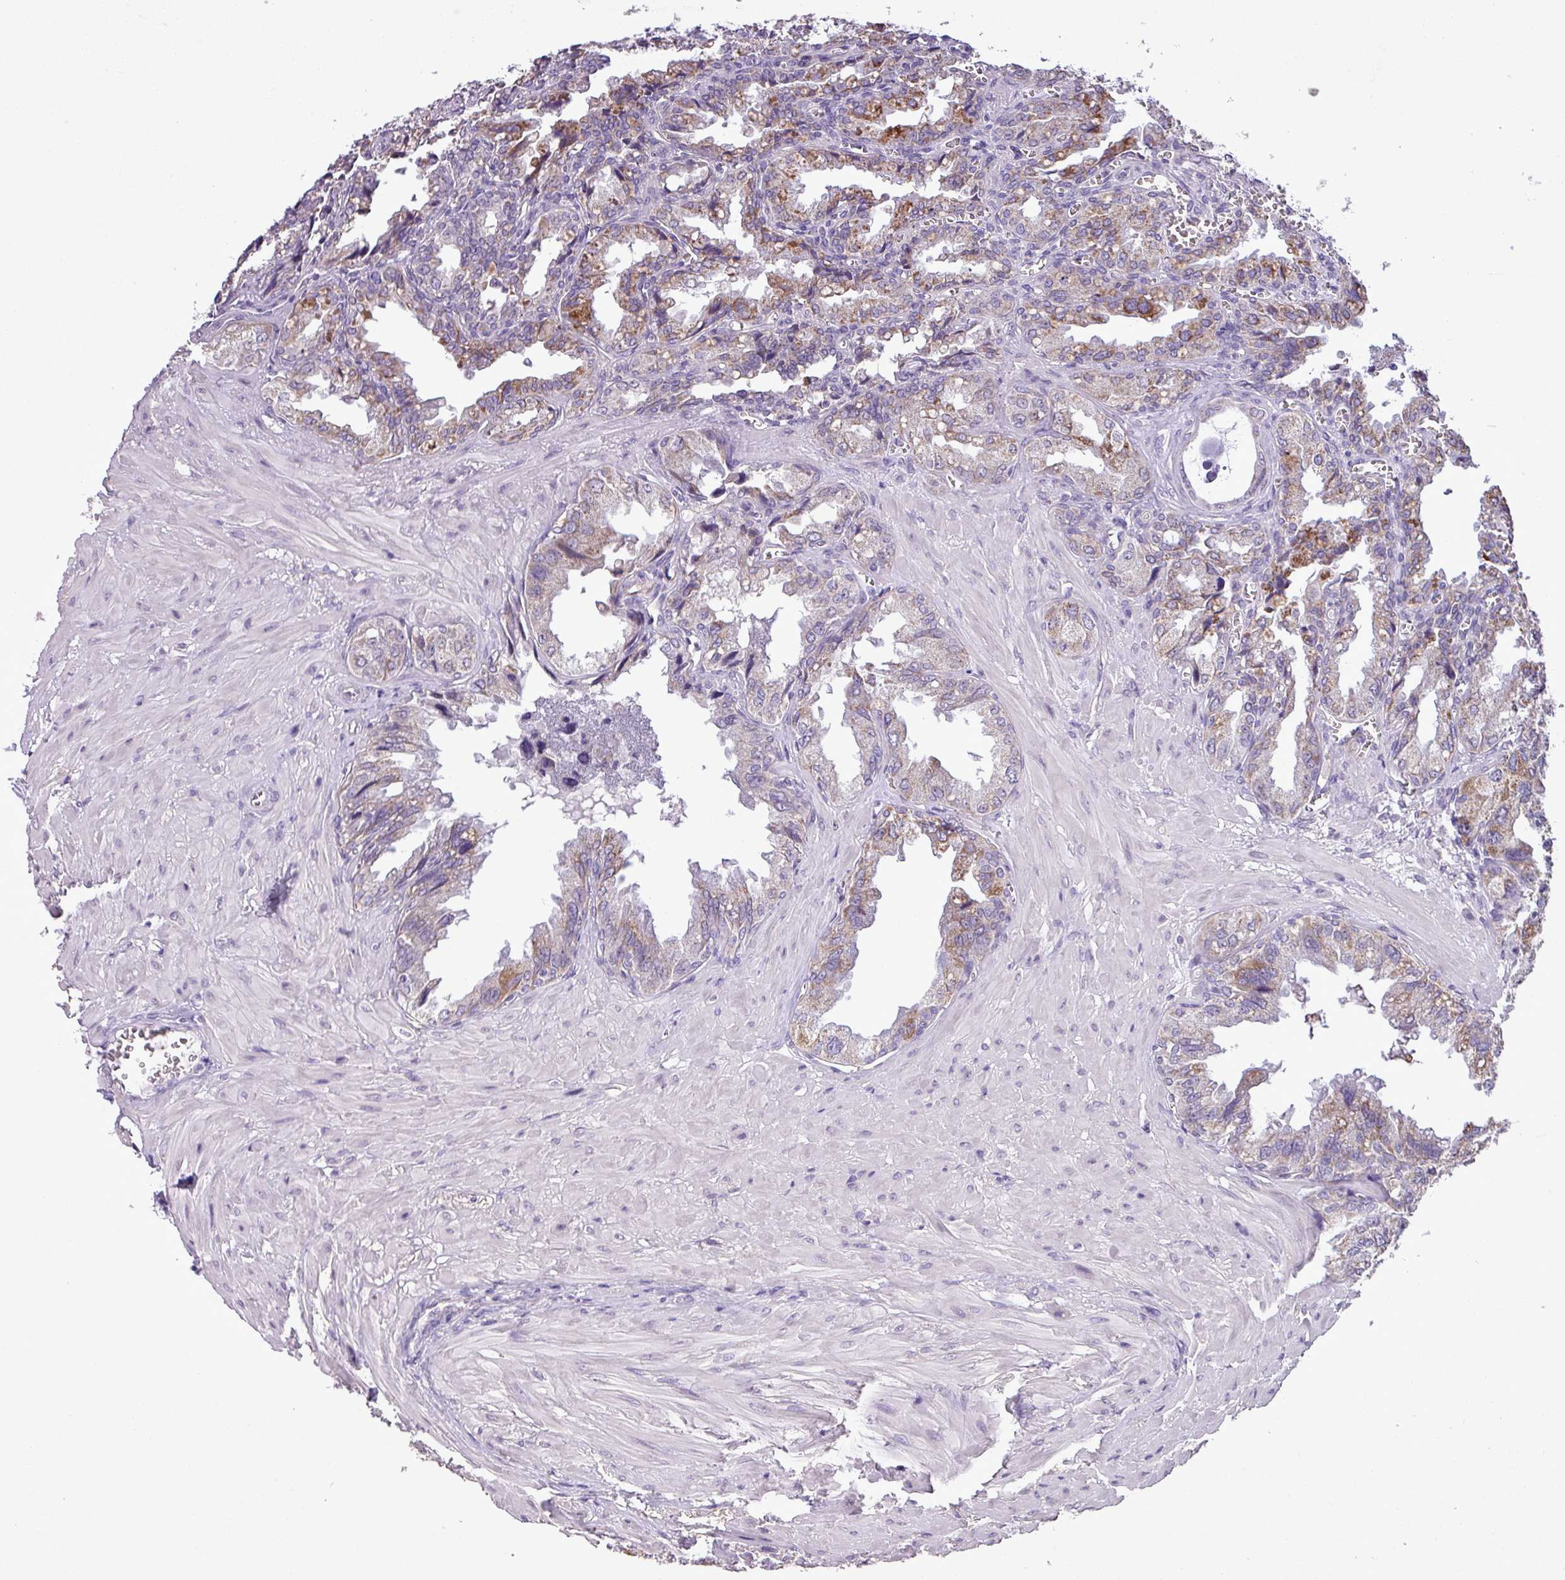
{"staining": {"intensity": "moderate", "quantity": "<25%", "location": "cytoplasmic/membranous"}, "tissue": "seminal vesicle", "cell_type": "Glandular cells", "image_type": "normal", "snomed": [{"axis": "morphology", "description": "Normal tissue, NOS"}, {"axis": "topography", "description": "Seminal veicle"}], "caption": "An immunohistochemistry image of benign tissue is shown. Protein staining in brown highlights moderate cytoplasmic/membranous positivity in seminal vesicle within glandular cells. The staining is performed using DAB brown chromogen to label protein expression. The nuclei are counter-stained blue using hematoxylin.", "gene": "ALDH2", "patient": {"sex": "male", "age": 67}}